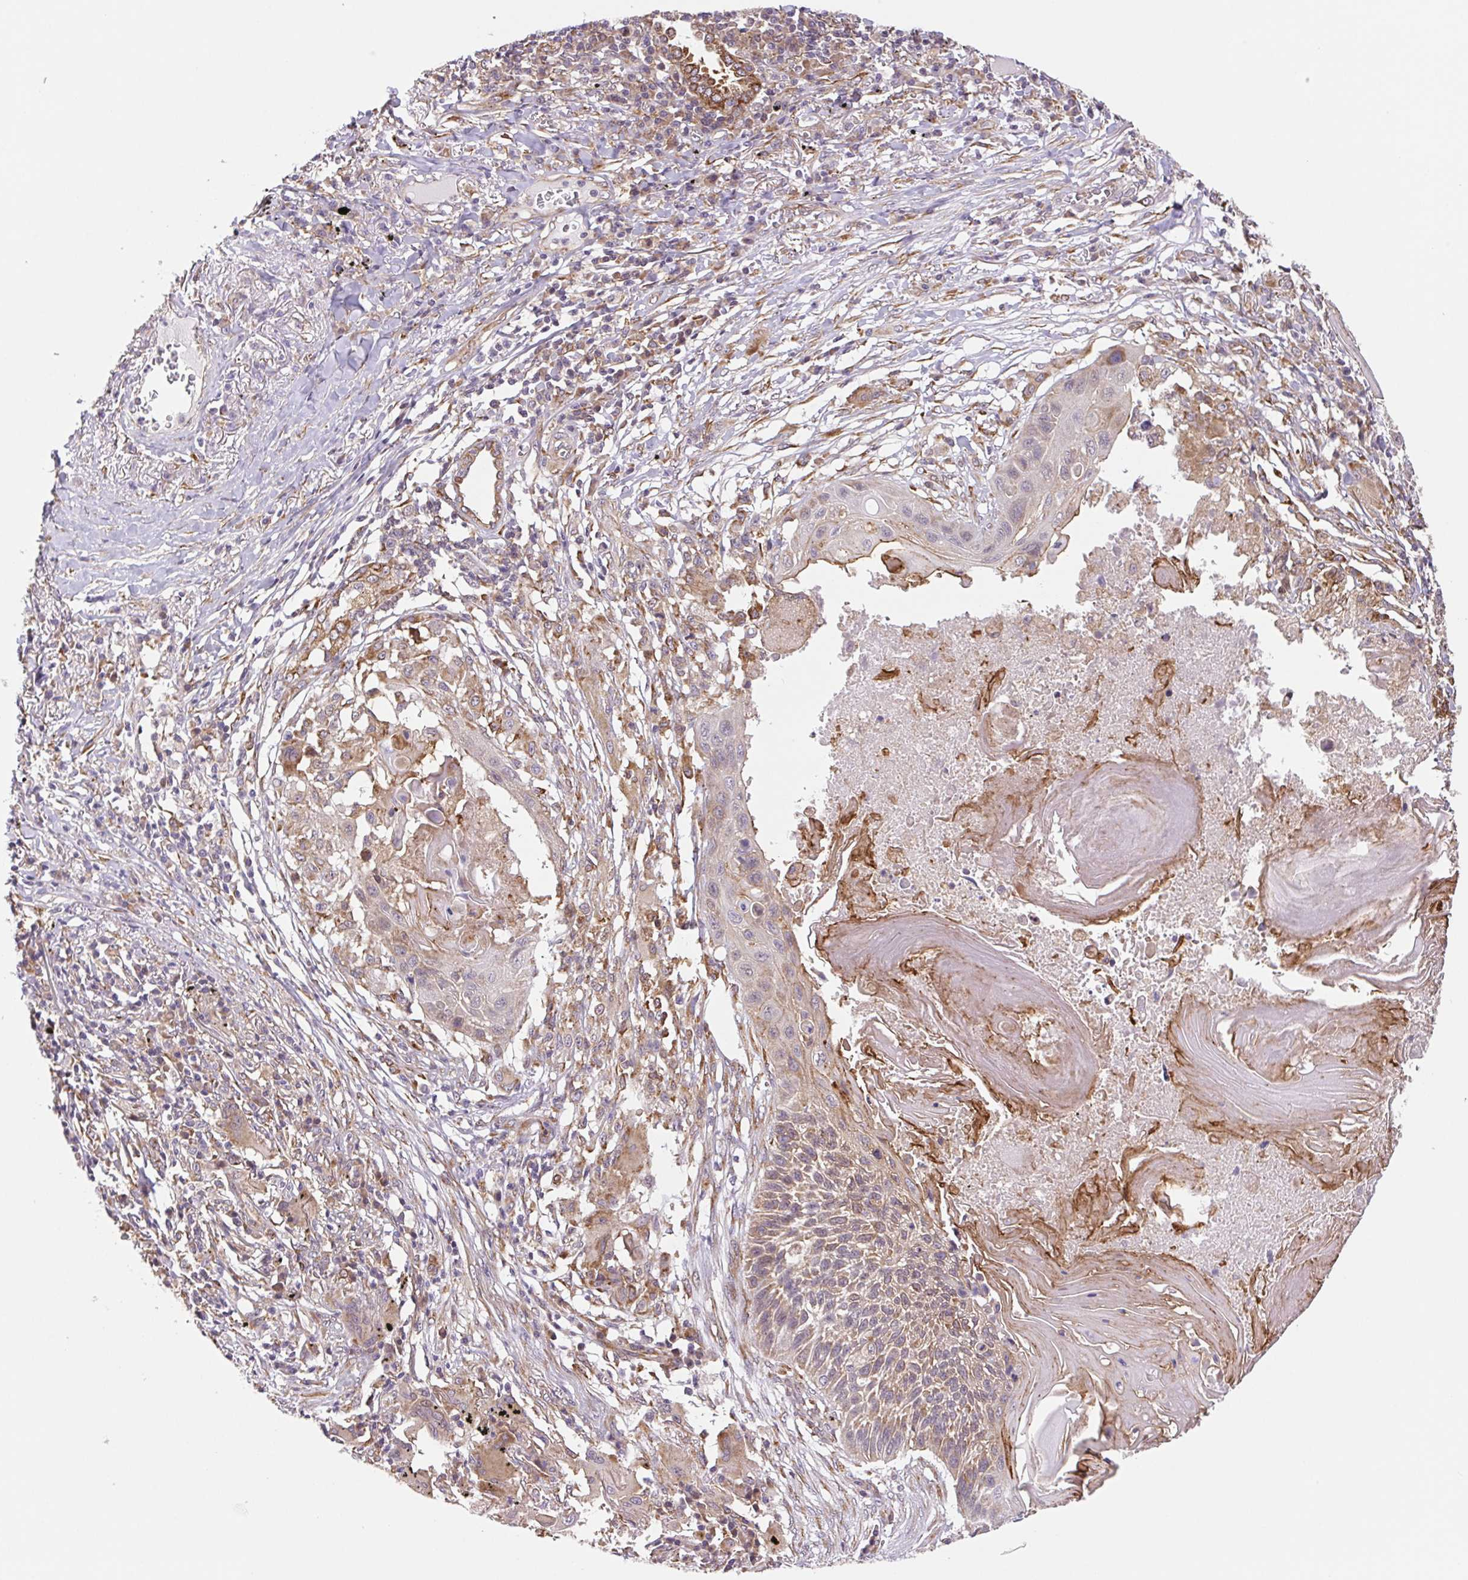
{"staining": {"intensity": "weak", "quantity": "<25%", "location": "cytoplasmic/membranous"}, "tissue": "lung cancer", "cell_type": "Tumor cells", "image_type": "cancer", "snomed": [{"axis": "morphology", "description": "Squamous cell carcinoma, NOS"}, {"axis": "topography", "description": "Lung"}], "caption": "Lung squamous cell carcinoma was stained to show a protein in brown. There is no significant expression in tumor cells.", "gene": "LYPD5", "patient": {"sex": "male", "age": 78}}